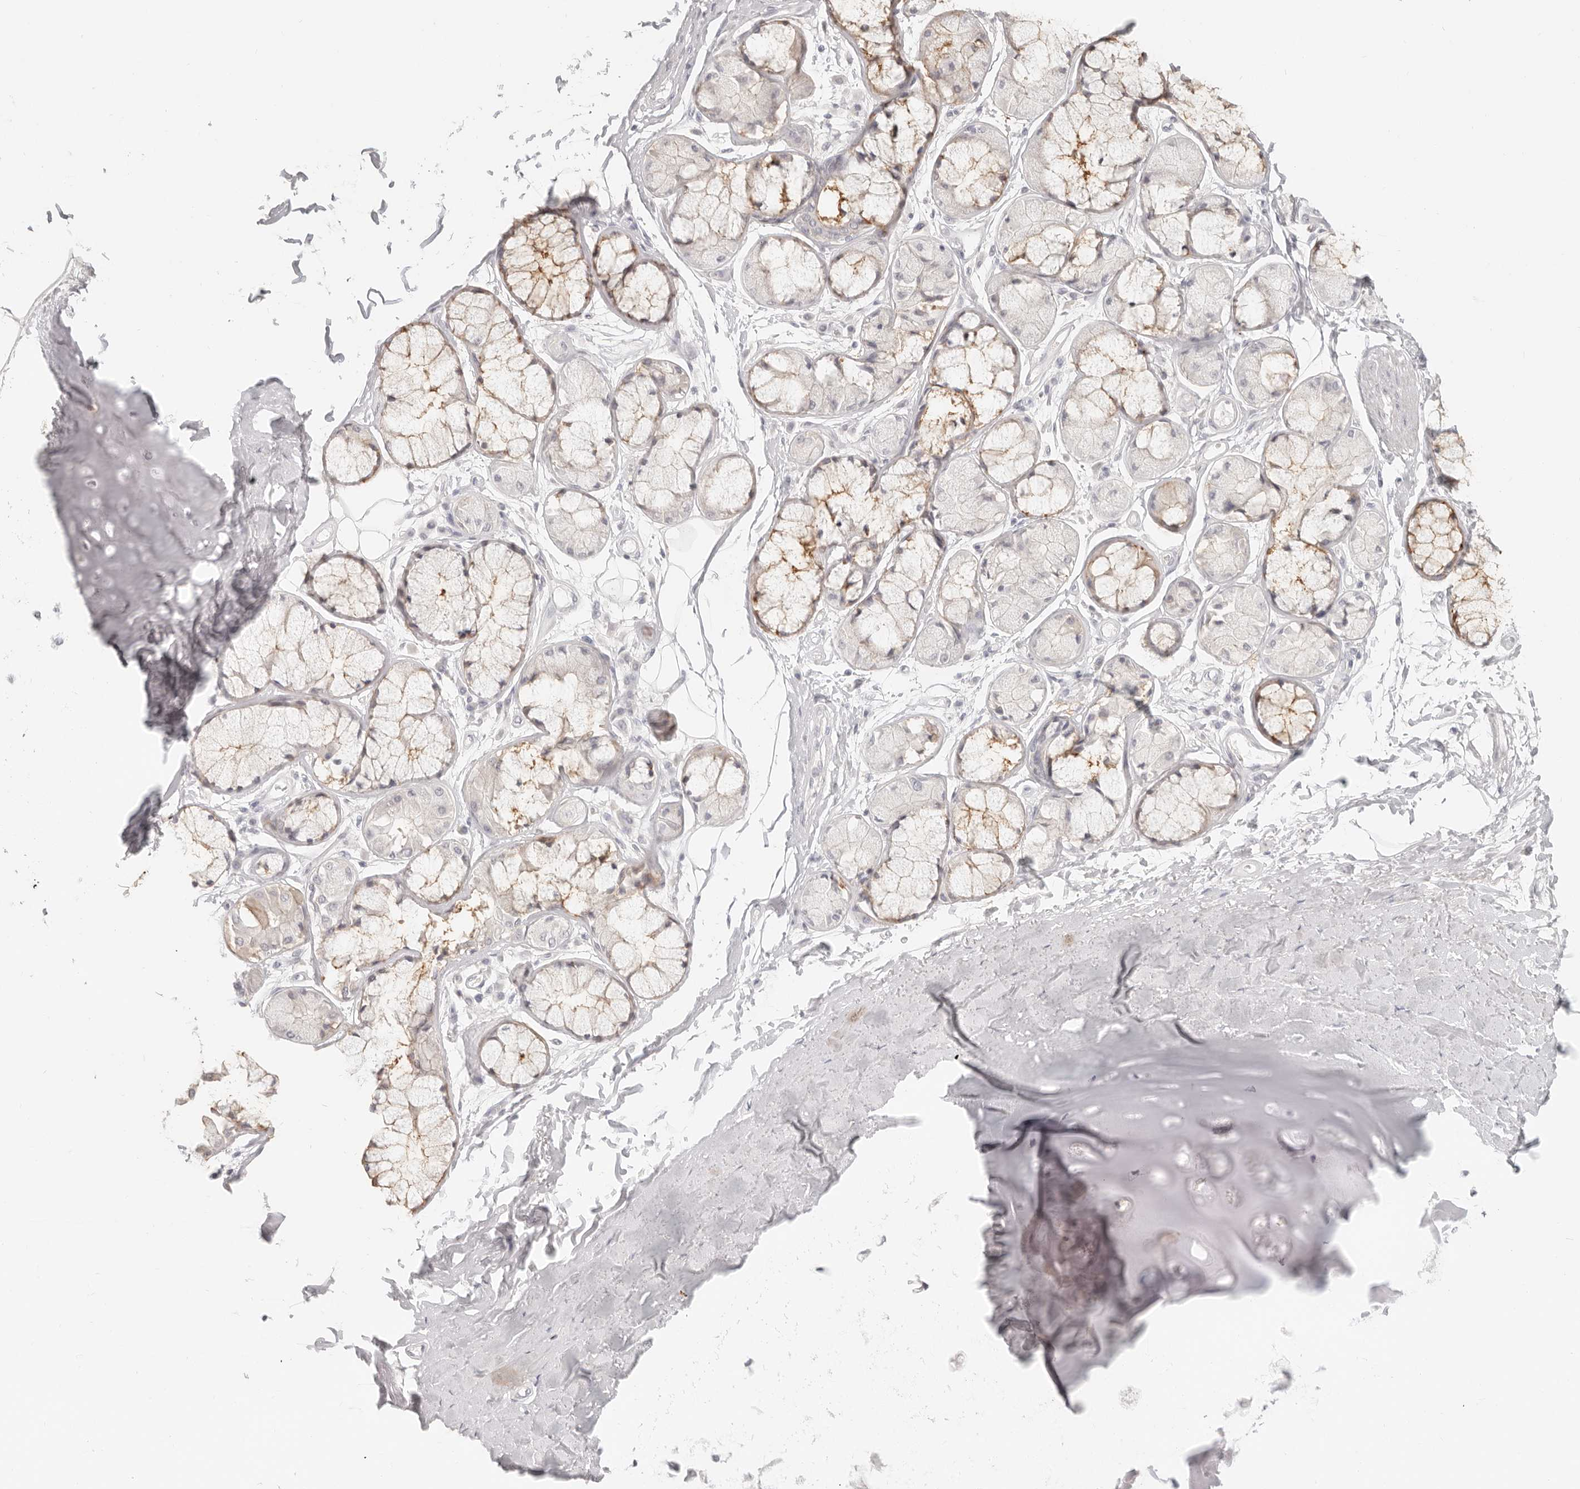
{"staining": {"intensity": "negative", "quantity": "none", "location": "none"}, "tissue": "adipose tissue", "cell_type": "Adipocytes", "image_type": "normal", "snomed": [{"axis": "morphology", "description": "Normal tissue, NOS"}, {"axis": "topography", "description": "Bronchus"}], "caption": "Immunohistochemistry histopathology image of benign adipose tissue: adipose tissue stained with DAB (3,3'-diaminobenzidine) reveals no significant protein staining in adipocytes.", "gene": "EPCAM", "patient": {"sex": "male", "age": 66}}